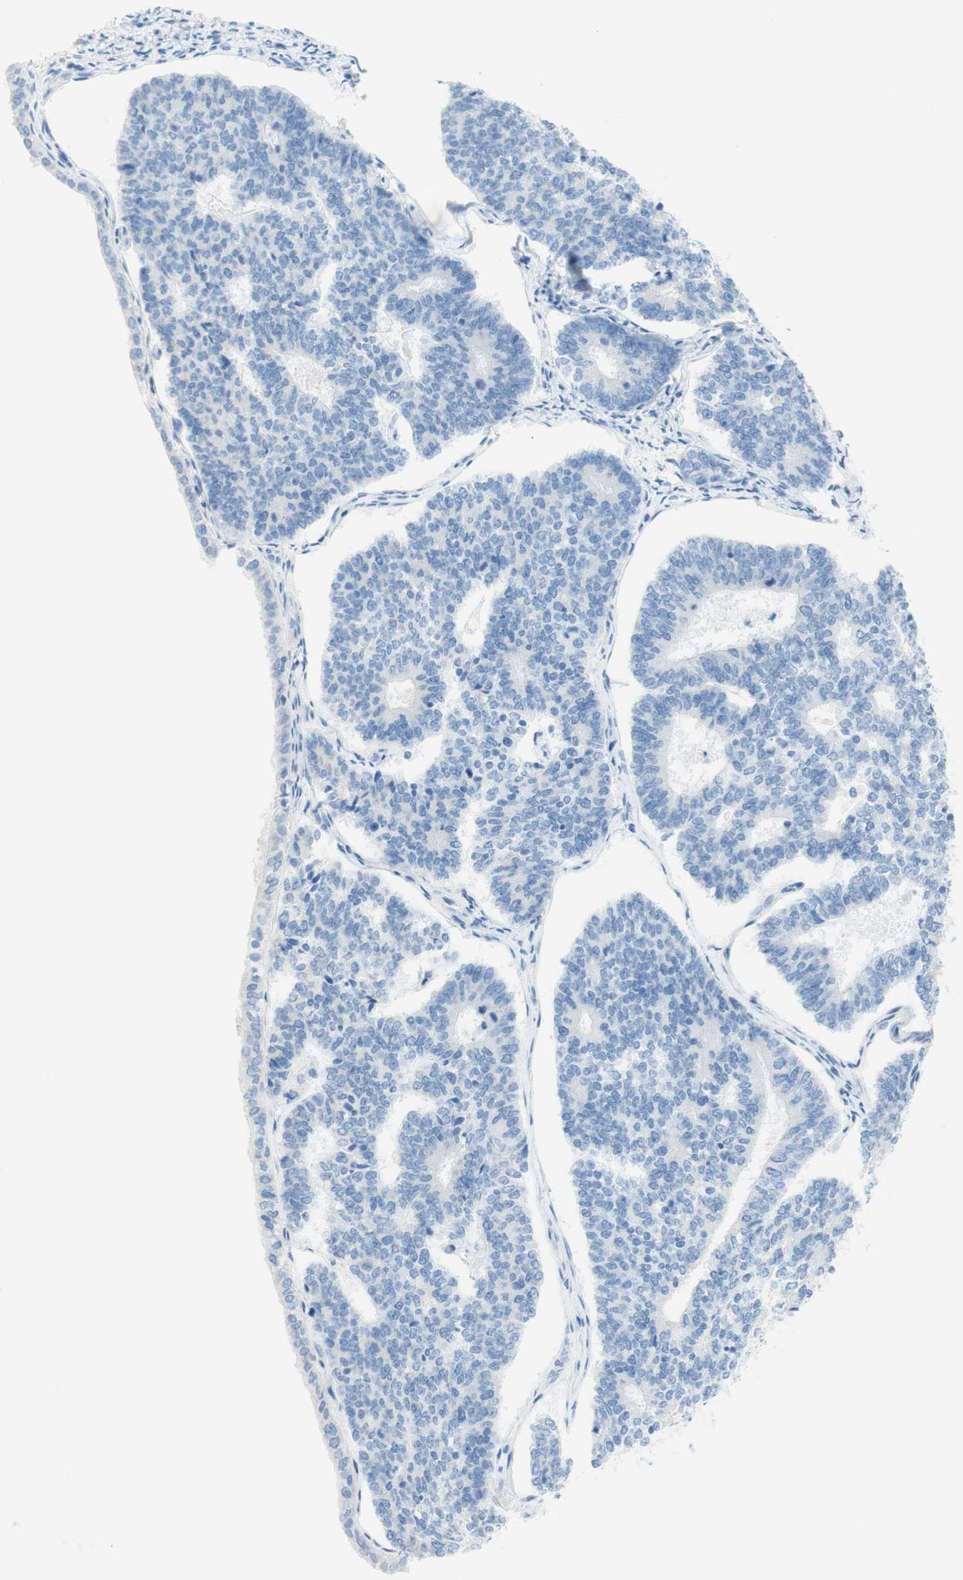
{"staining": {"intensity": "negative", "quantity": "none", "location": "none"}, "tissue": "endometrial cancer", "cell_type": "Tumor cells", "image_type": "cancer", "snomed": [{"axis": "morphology", "description": "Adenocarcinoma, NOS"}, {"axis": "topography", "description": "Endometrium"}], "caption": "High power microscopy micrograph of an IHC image of endometrial cancer, revealing no significant positivity in tumor cells.", "gene": "CEACAM1", "patient": {"sex": "female", "age": 70}}